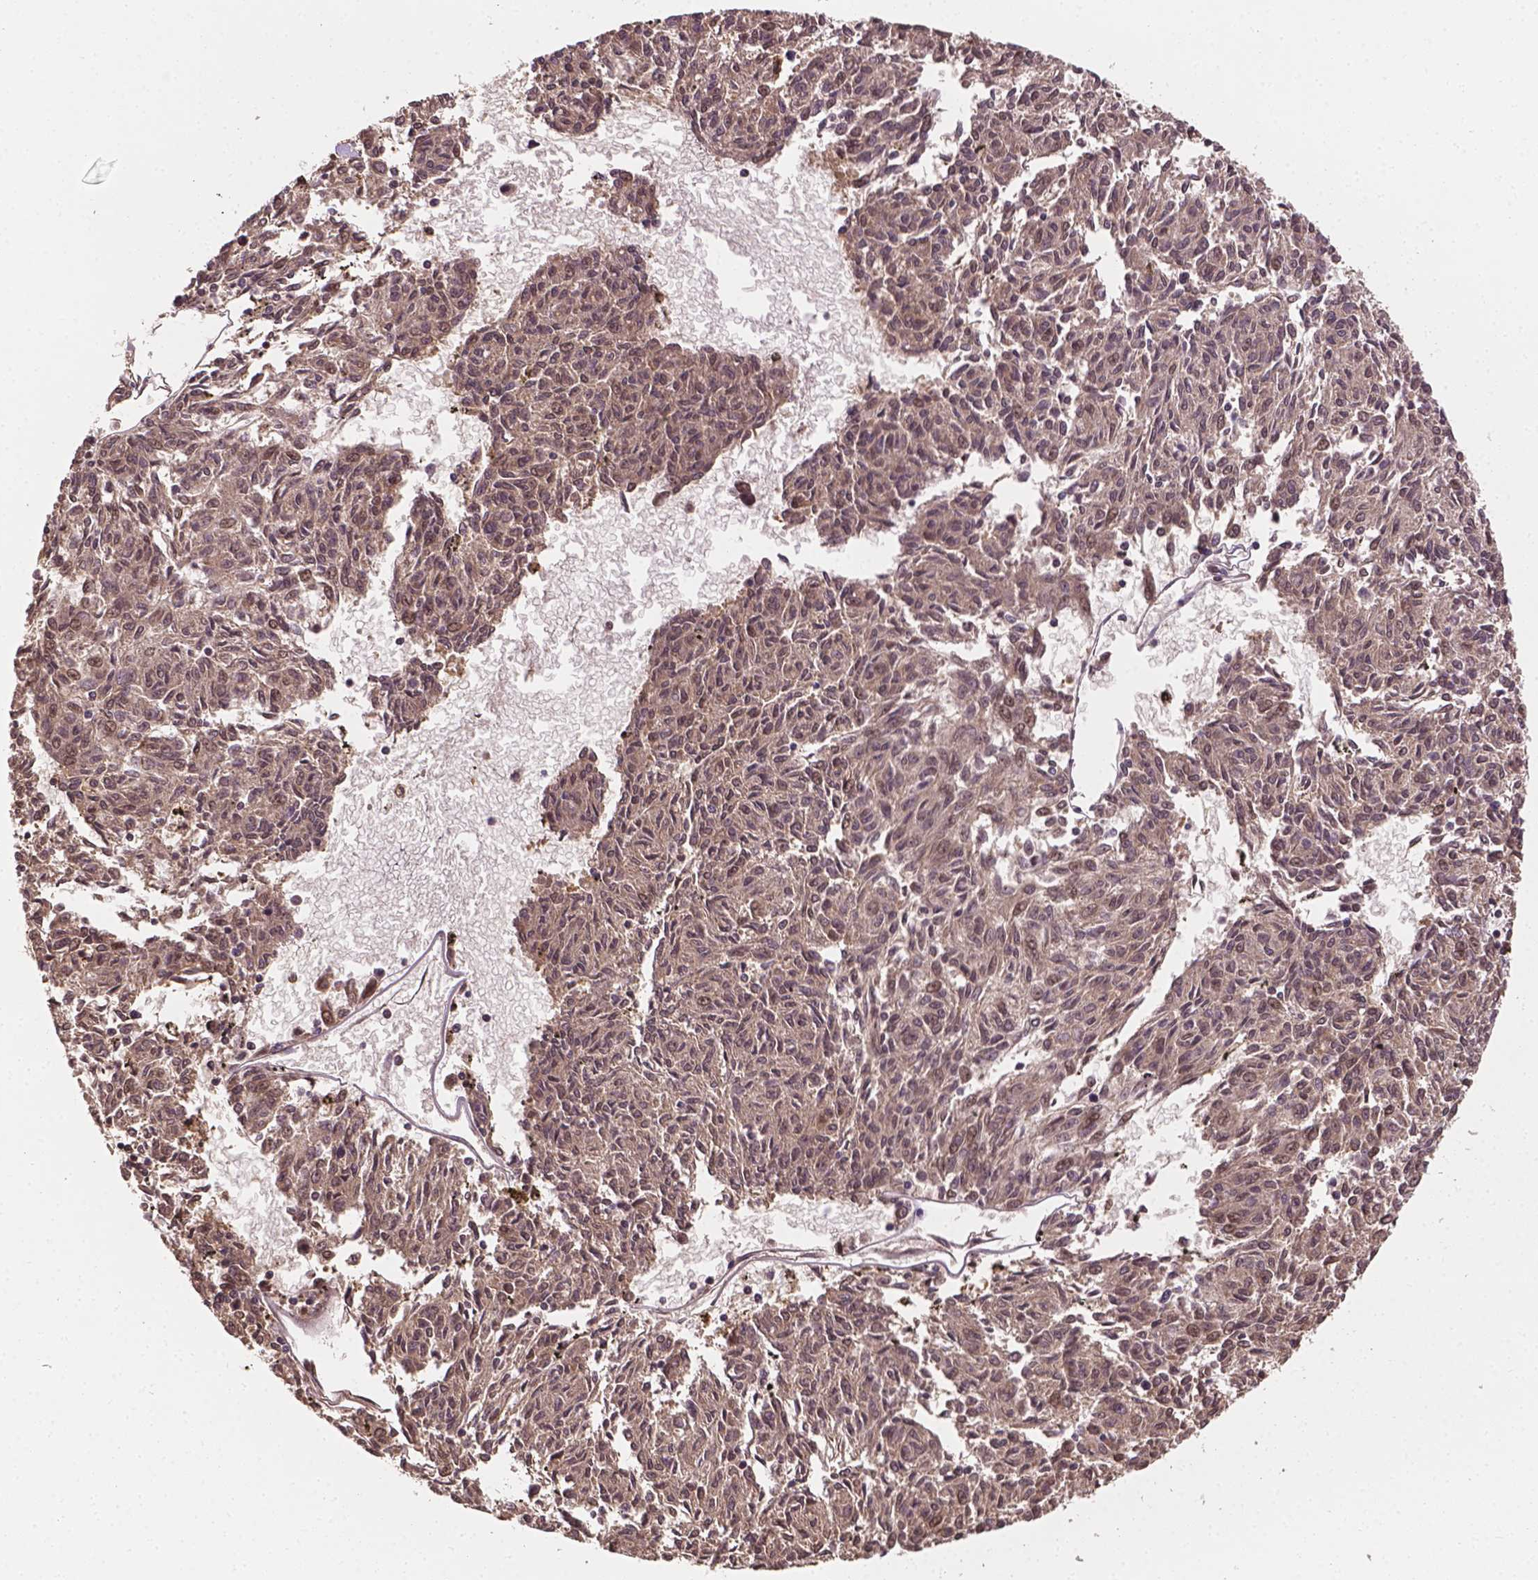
{"staining": {"intensity": "negative", "quantity": "none", "location": "none"}, "tissue": "melanoma", "cell_type": "Tumor cells", "image_type": "cancer", "snomed": [{"axis": "morphology", "description": "Malignant melanoma, NOS"}, {"axis": "topography", "description": "Skin"}], "caption": "Micrograph shows no protein staining in tumor cells of melanoma tissue.", "gene": "YAP1", "patient": {"sex": "female", "age": 72}}